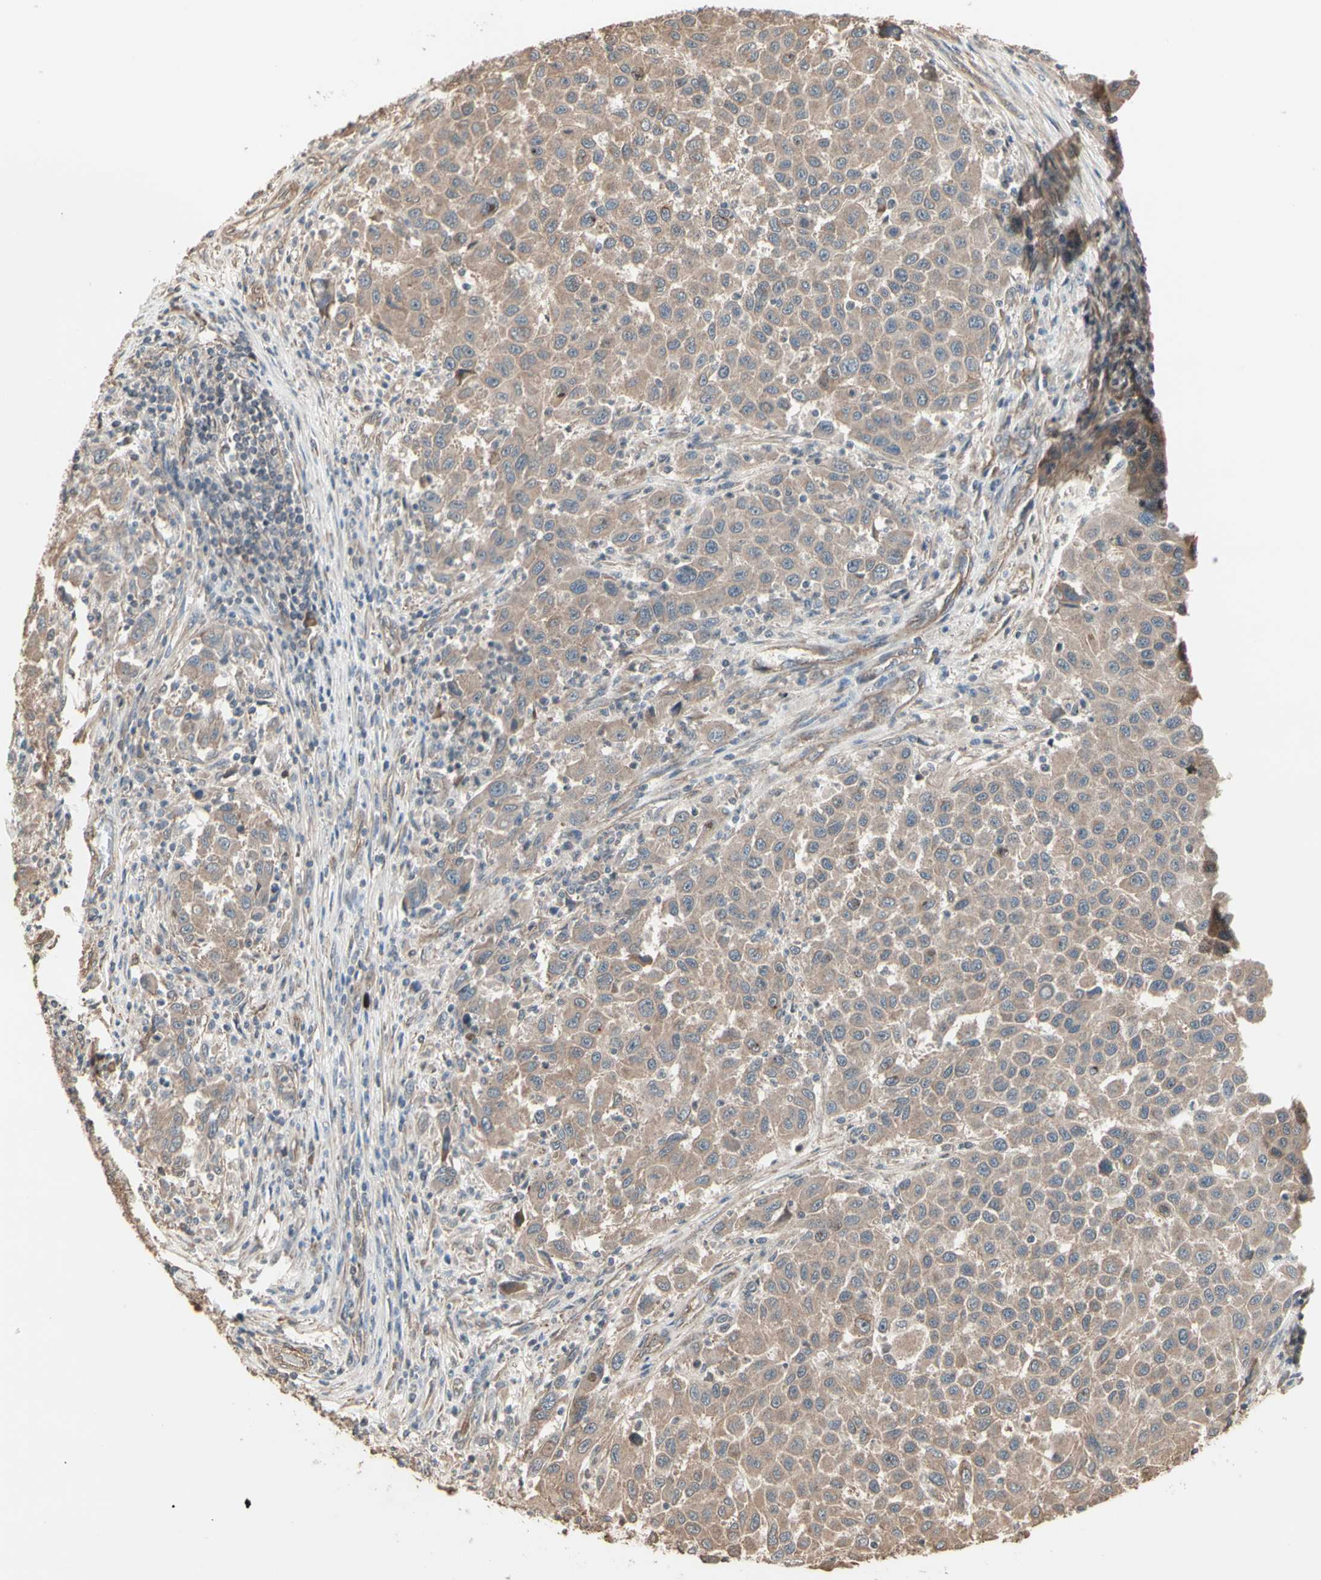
{"staining": {"intensity": "weak", "quantity": ">75%", "location": "cytoplasmic/membranous"}, "tissue": "melanoma", "cell_type": "Tumor cells", "image_type": "cancer", "snomed": [{"axis": "morphology", "description": "Malignant melanoma, Metastatic site"}, {"axis": "topography", "description": "Lymph node"}], "caption": "The immunohistochemical stain highlights weak cytoplasmic/membranous positivity in tumor cells of malignant melanoma (metastatic site) tissue.", "gene": "GALNT3", "patient": {"sex": "male", "age": 61}}